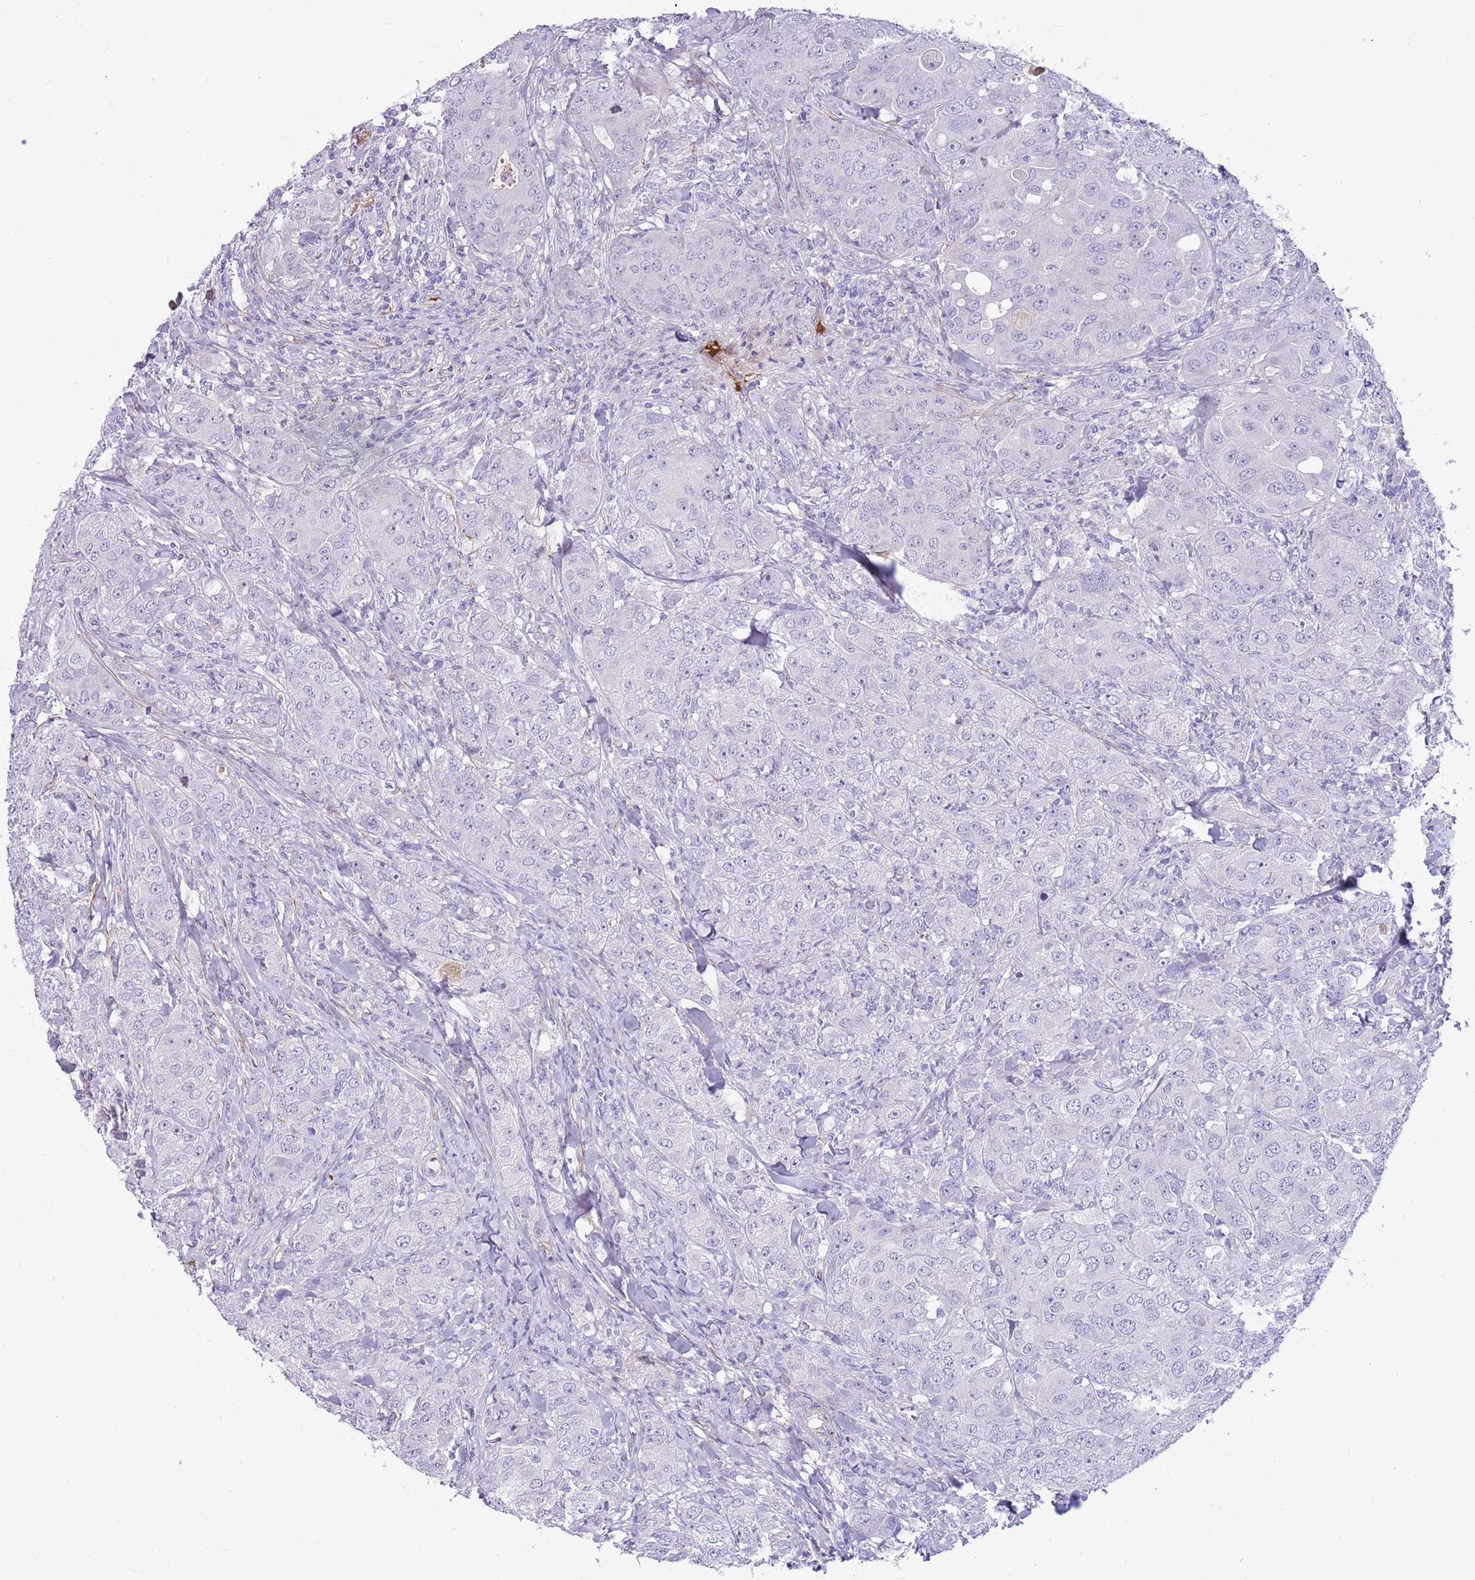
{"staining": {"intensity": "negative", "quantity": "none", "location": "none"}, "tissue": "breast cancer", "cell_type": "Tumor cells", "image_type": "cancer", "snomed": [{"axis": "morphology", "description": "Duct carcinoma"}, {"axis": "topography", "description": "Breast"}], "caption": "Breast cancer was stained to show a protein in brown. There is no significant expression in tumor cells.", "gene": "LEPROTL1", "patient": {"sex": "female", "age": 43}}